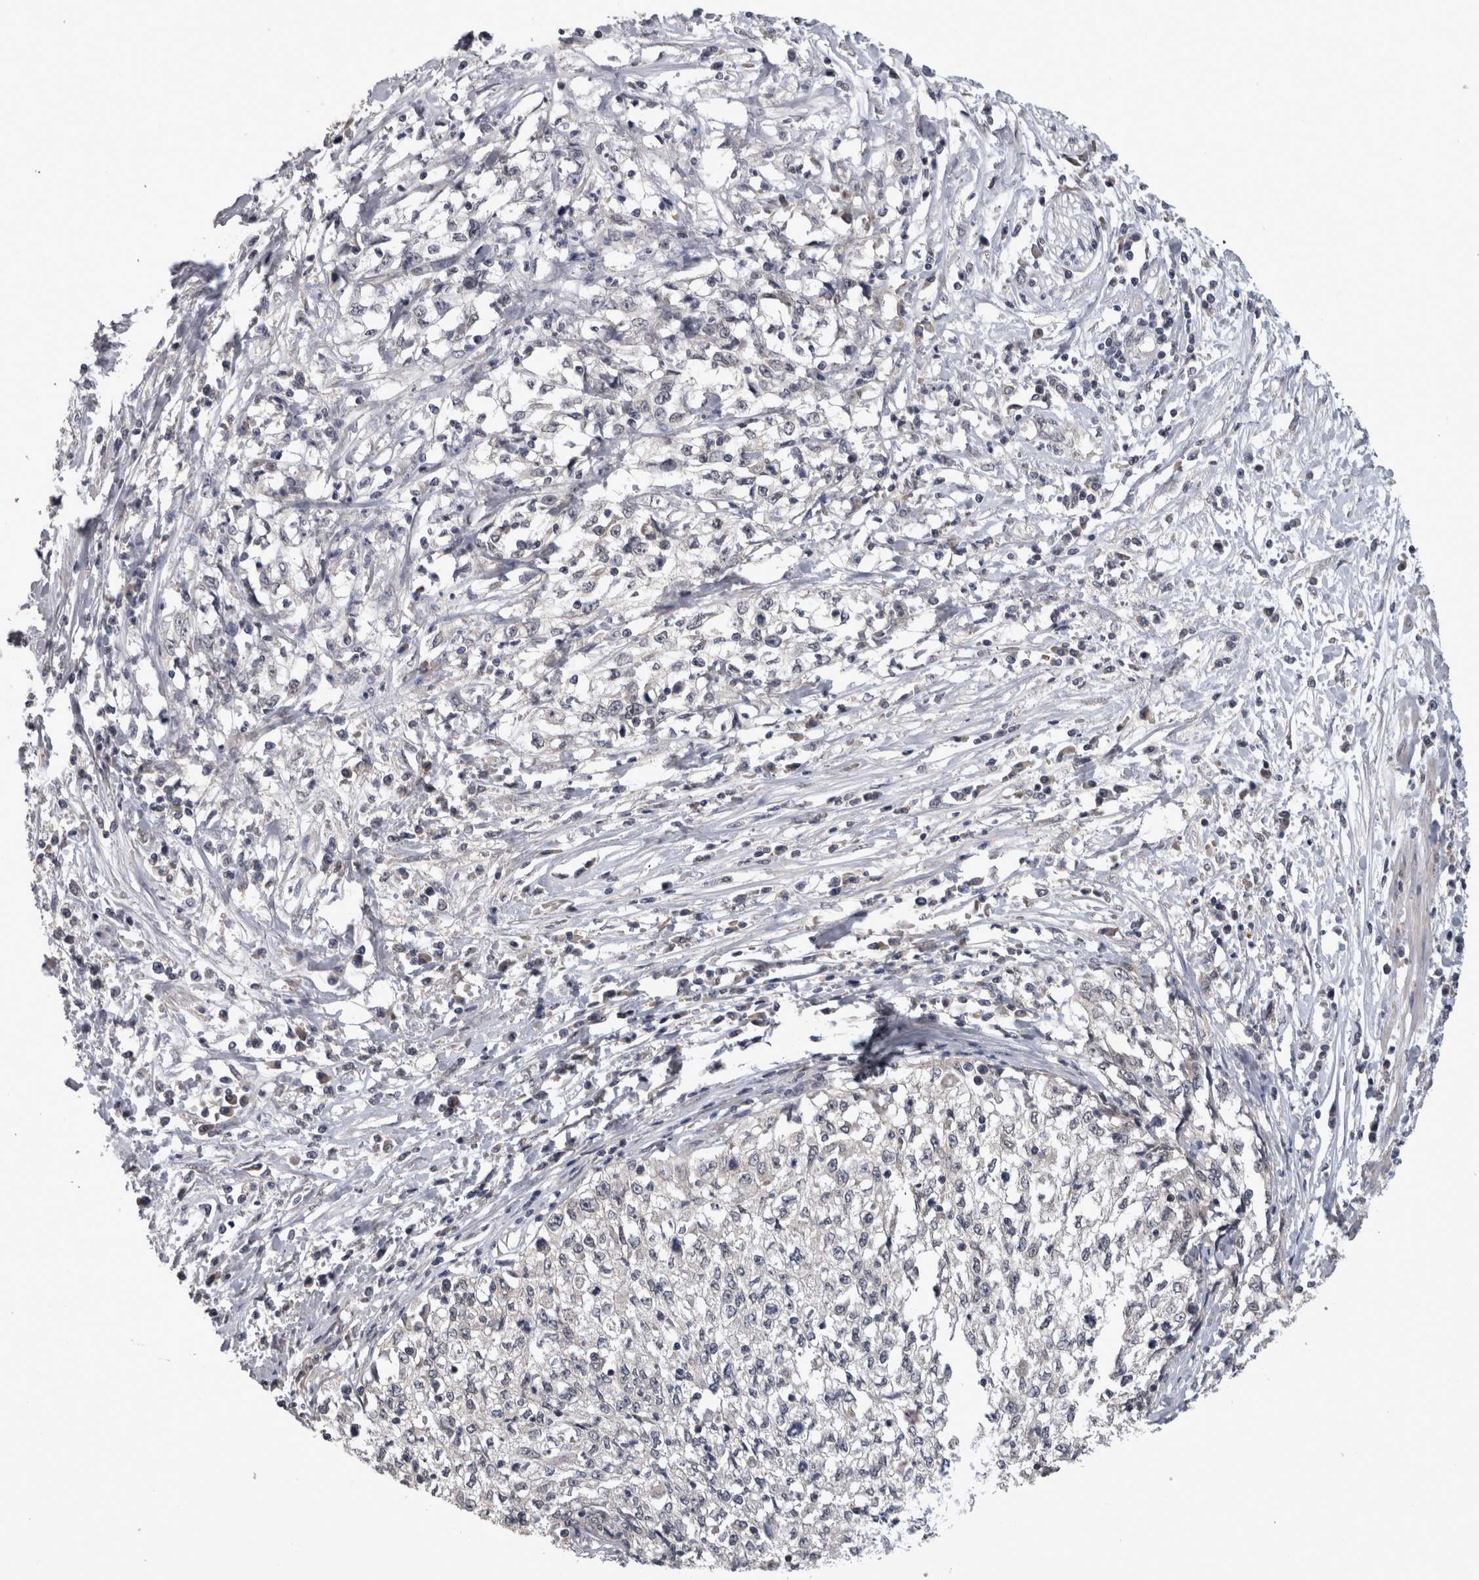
{"staining": {"intensity": "negative", "quantity": "none", "location": "none"}, "tissue": "cervical cancer", "cell_type": "Tumor cells", "image_type": "cancer", "snomed": [{"axis": "morphology", "description": "Squamous cell carcinoma, NOS"}, {"axis": "topography", "description": "Cervix"}], "caption": "High power microscopy micrograph of an immunohistochemistry image of cervical cancer, revealing no significant staining in tumor cells.", "gene": "ZNF114", "patient": {"sex": "female", "age": 57}}